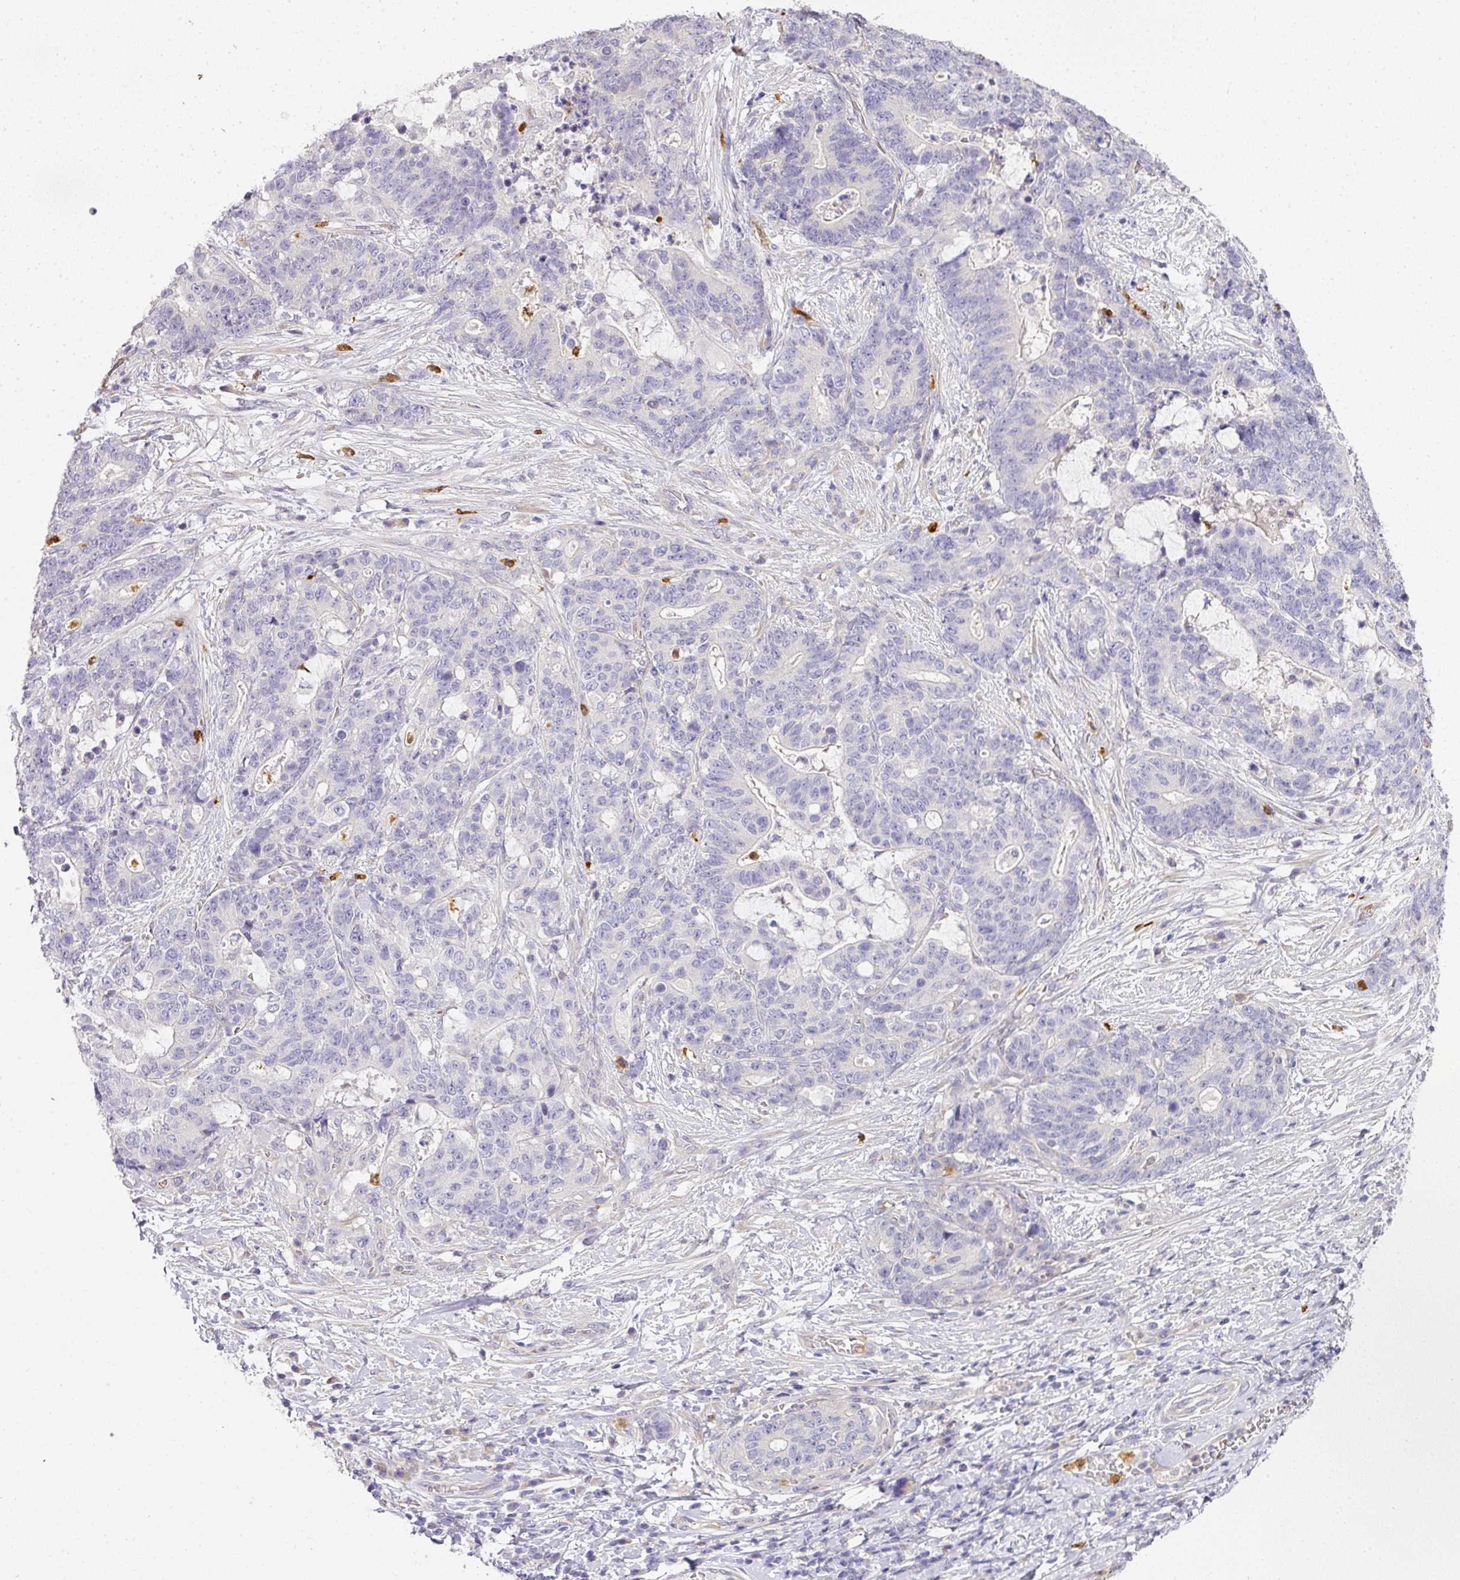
{"staining": {"intensity": "negative", "quantity": "none", "location": "none"}, "tissue": "stomach cancer", "cell_type": "Tumor cells", "image_type": "cancer", "snomed": [{"axis": "morphology", "description": "Normal tissue, NOS"}, {"axis": "morphology", "description": "Adenocarcinoma, NOS"}, {"axis": "topography", "description": "Stomach"}], "caption": "Photomicrograph shows no significant protein expression in tumor cells of stomach cancer (adenocarcinoma).", "gene": "HHEX", "patient": {"sex": "female", "age": 64}}